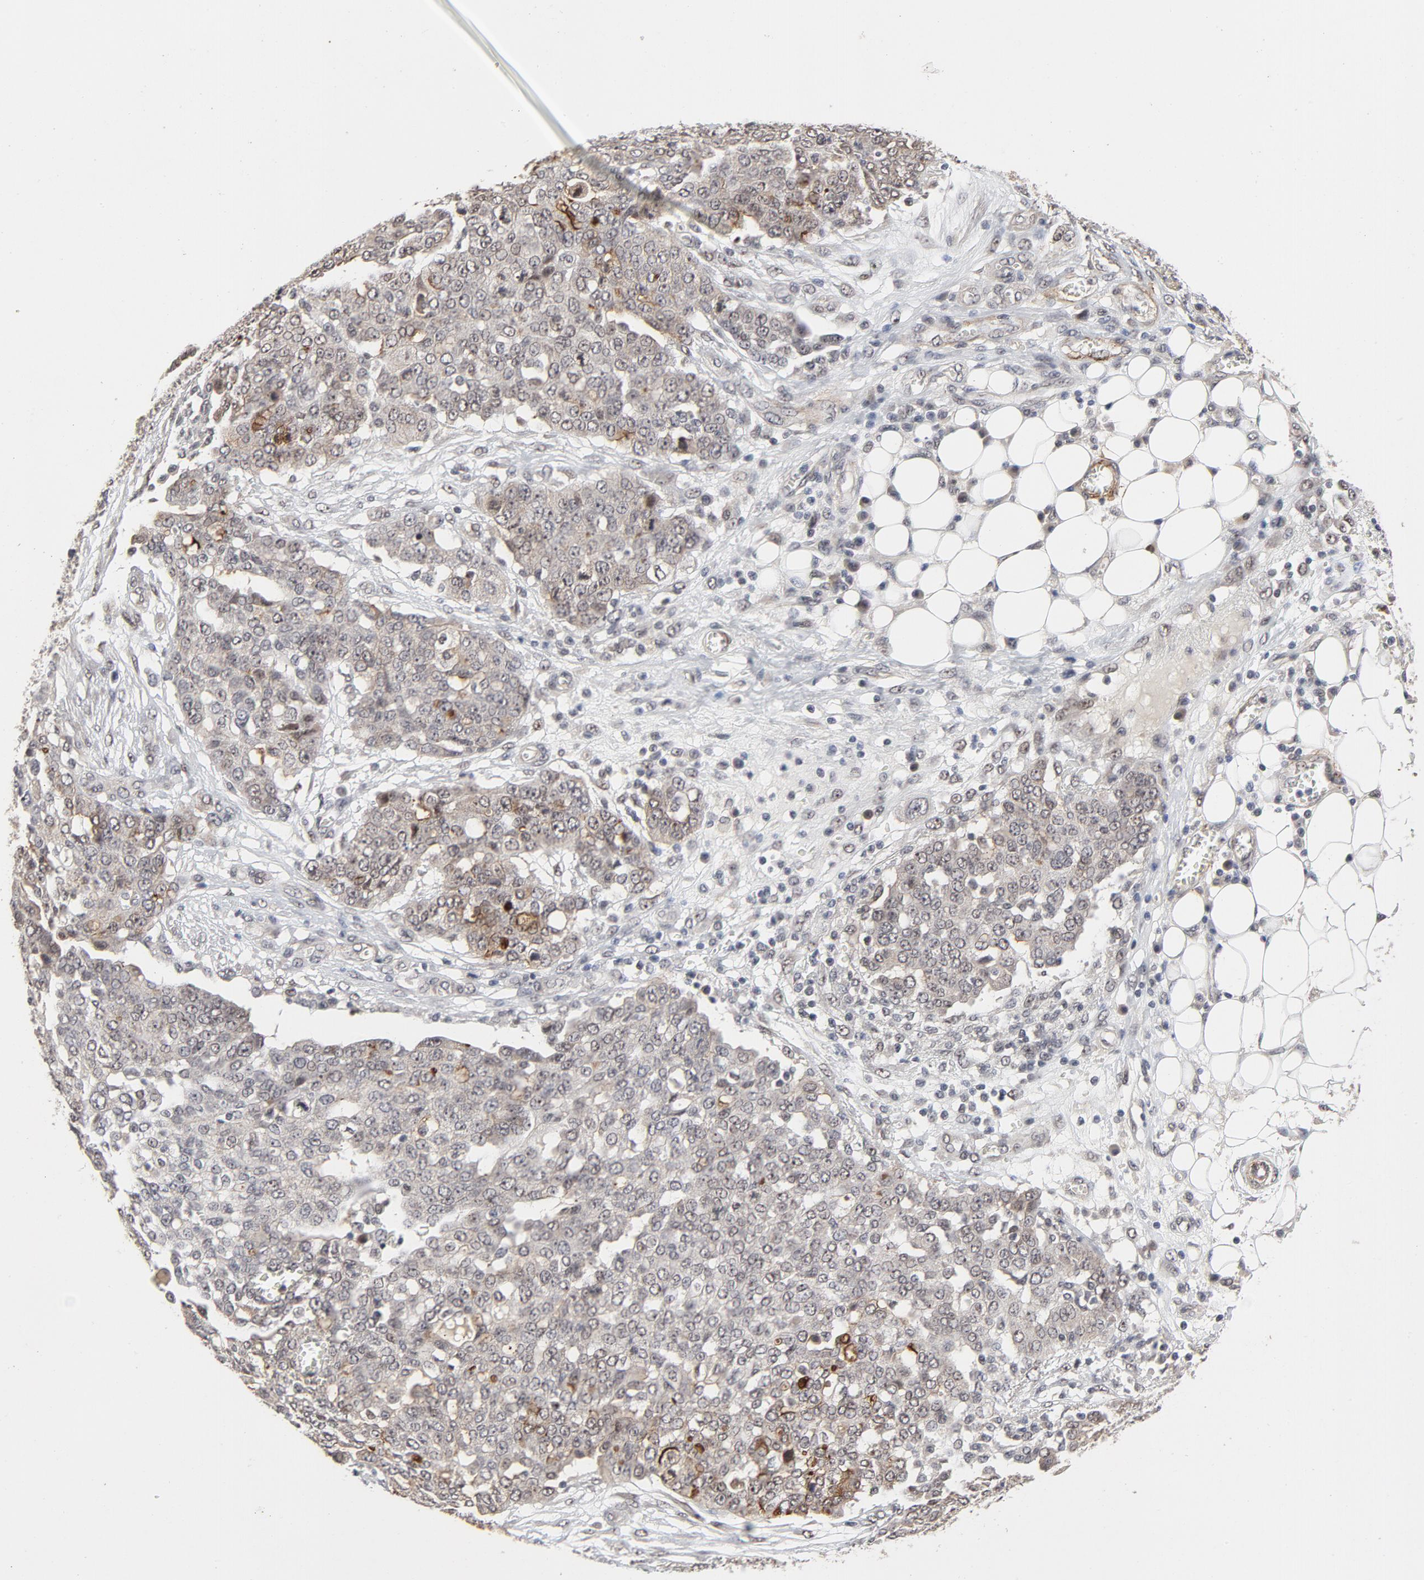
{"staining": {"intensity": "weak", "quantity": "<25%", "location": "nuclear"}, "tissue": "ovarian cancer", "cell_type": "Tumor cells", "image_type": "cancer", "snomed": [{"axis": "morphology", "description": "Cystadenocarcinoma, serous, NOS"}, {"axis": "topography", "description": "Soft tissue"}, {"axis": "topography", "description": "Ovary"}], "caption": "Ovarian cancer stained for a protein using immunohistochemistry displays no positivity tumor cells.", "gene": "ZKSCAN8", "patient": {"sex": "female", "age": 57}}